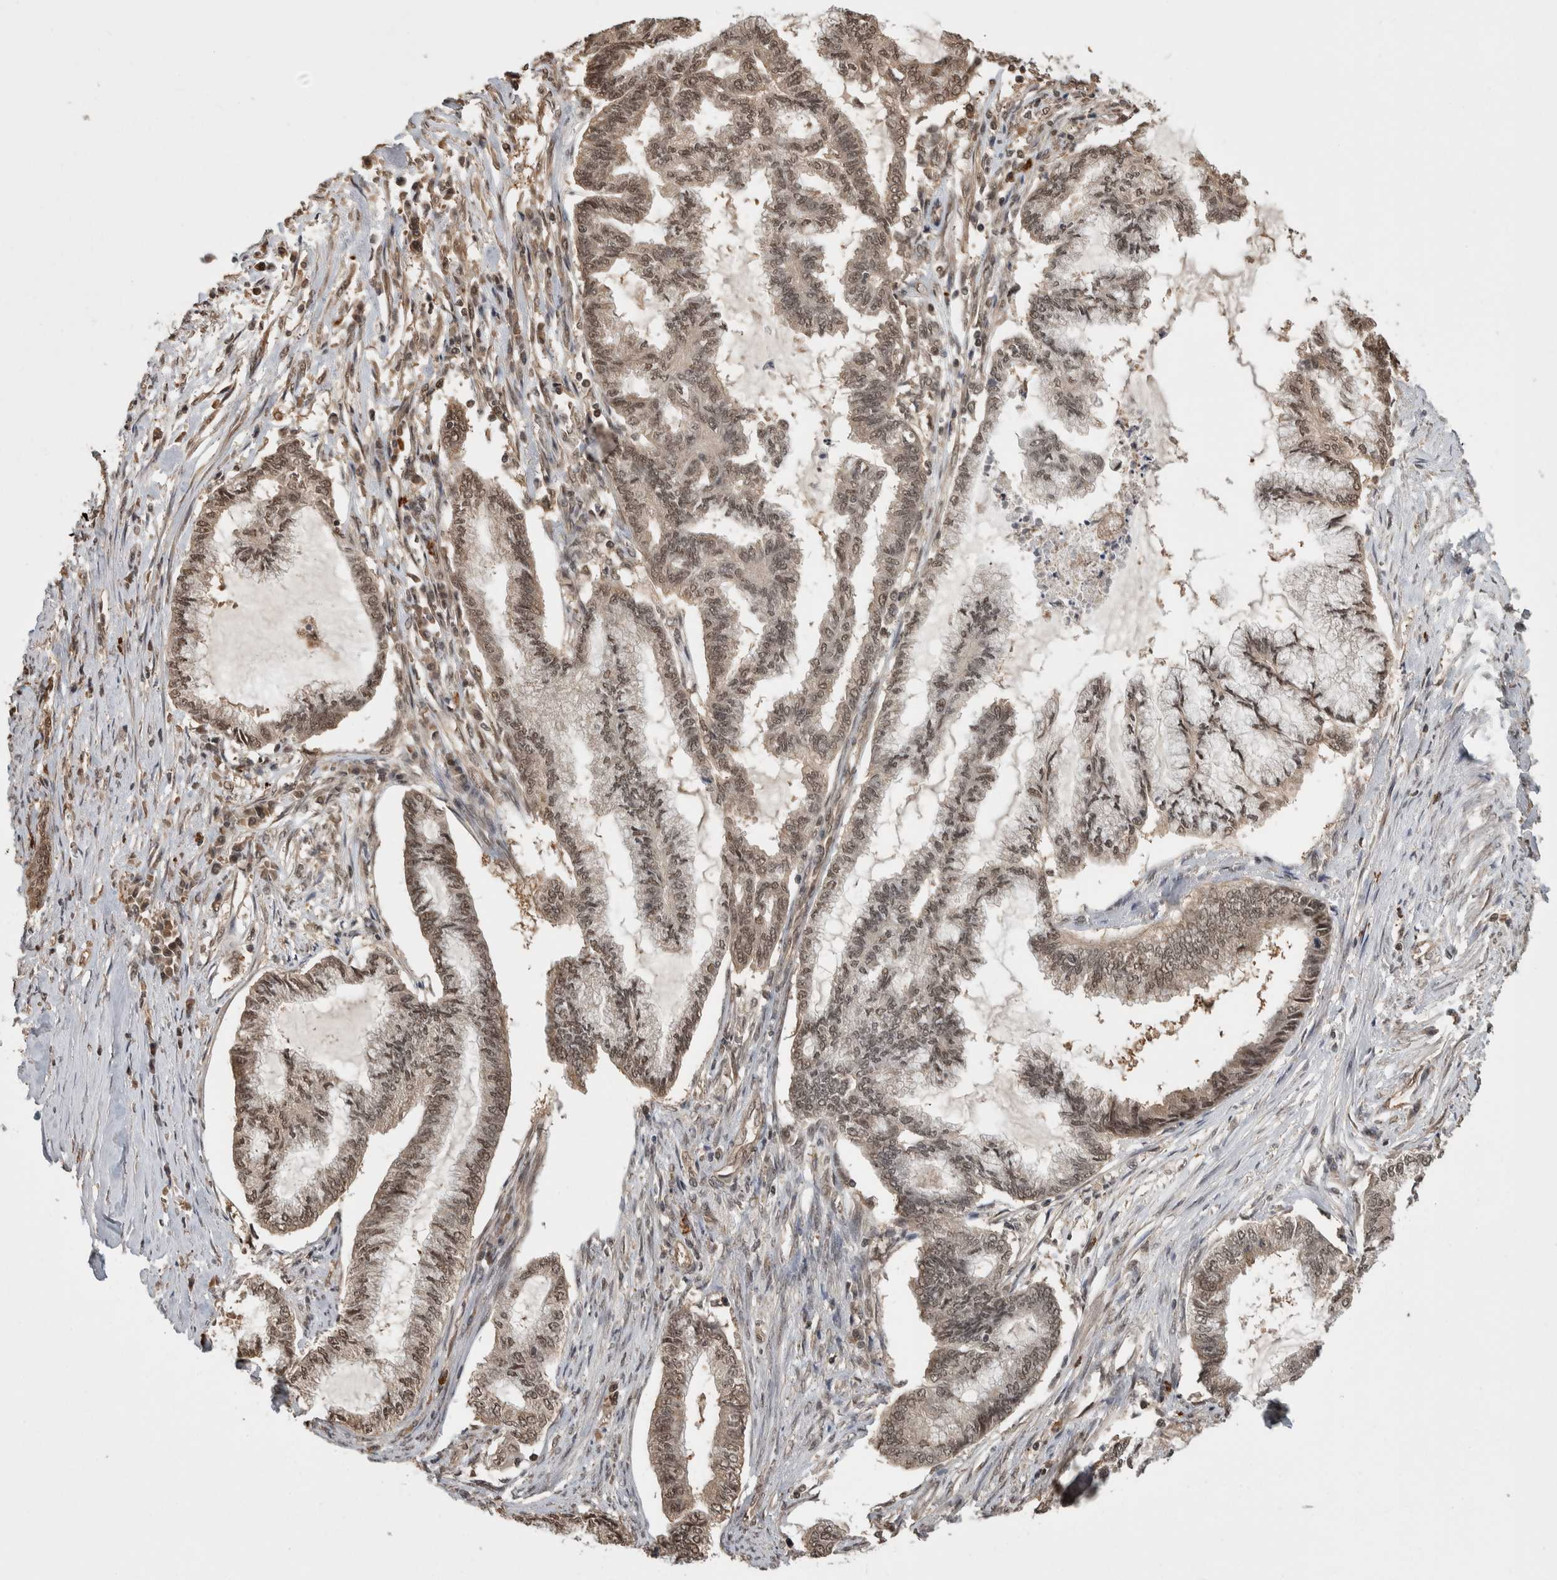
{"staining": {"intensity": "weak", "quantity": ">75%", "location": "cytoplasmic/membranous,nuclear"}, "tissue": "endometrial cancer", "cell_type": "Tumor cells", "image_type": "cancer", "snomed": [{"axis": "morphology", "description": "Adenocarcinoma, NOS"}, {"axis": "topography", "description": "Endometrium"}], "caption": "DAB immunohistochemical staining of human endometrial cancer (adenocarcinoma) reveals weak cytoplasmic/membranous and nuclear protein positivity in about >75% of tumor cells. The staining was performed using DAB (3,3'-diaminobenzidine), with brown indicating positive protein expression. Nuclei are stained blue with hematoxylin.", "gene": "ZNF592", "patient": {"sex": "female", "age": 86}}